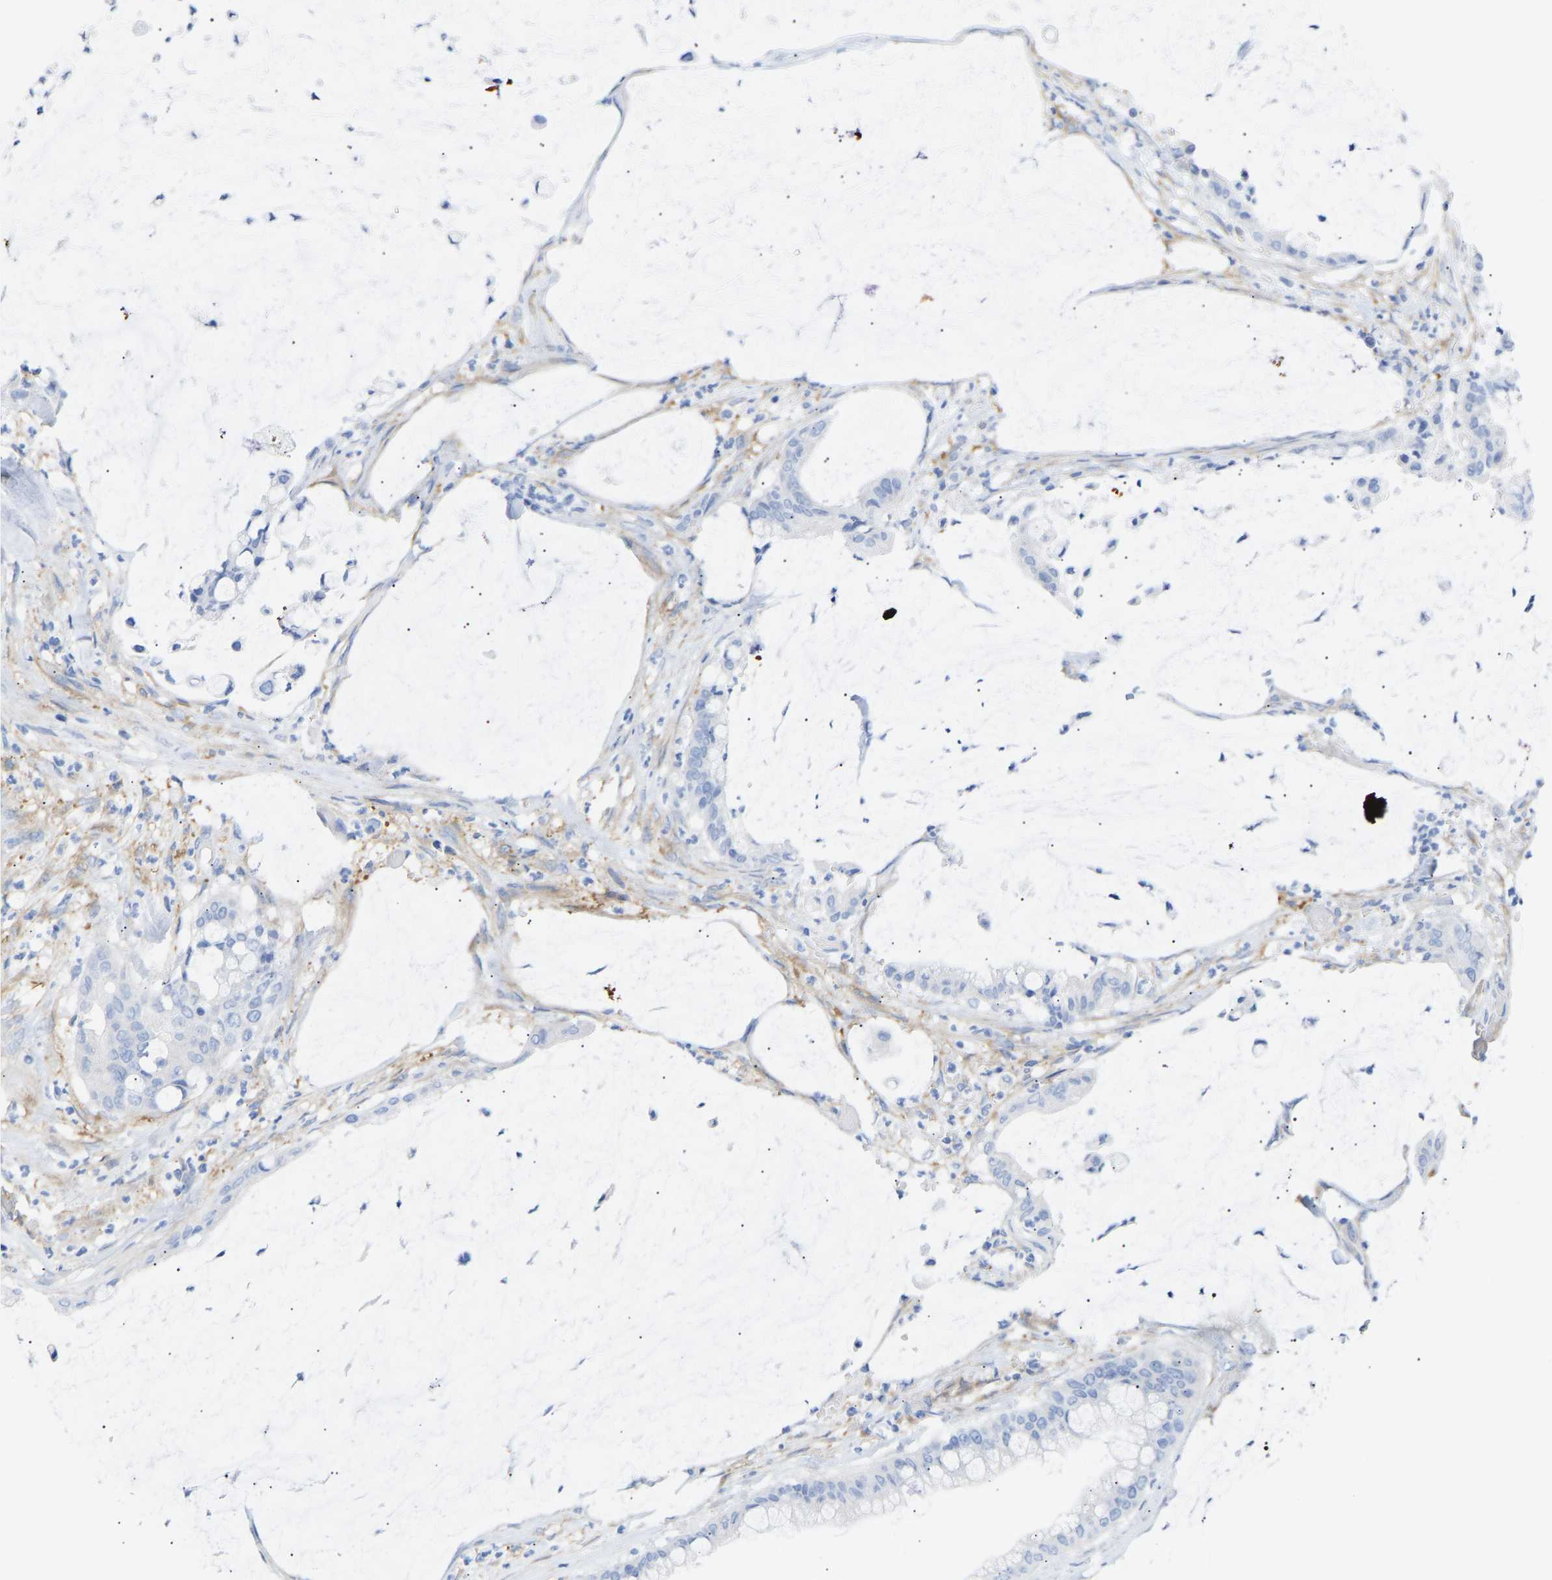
{"staining": {"intensity": "negative", "quantity": "none", "location": "none"}, "tissue": "pancreatic cancer", "cell_type": "Tumor cells", "image_type": "cancer", "snomed": [{"axis": "morphology", "description": "Adenocarcinoma, NOS"}, {"axis": "topography", "description": "Pancreas"}], "caption": "Immunohistochemistry micrograph of pancreatic cancer stained for a protein (brown), which displays no positivity in tumor cells.", "gene": "AMPH", "patient": {"sex": "male", "age": 41}}